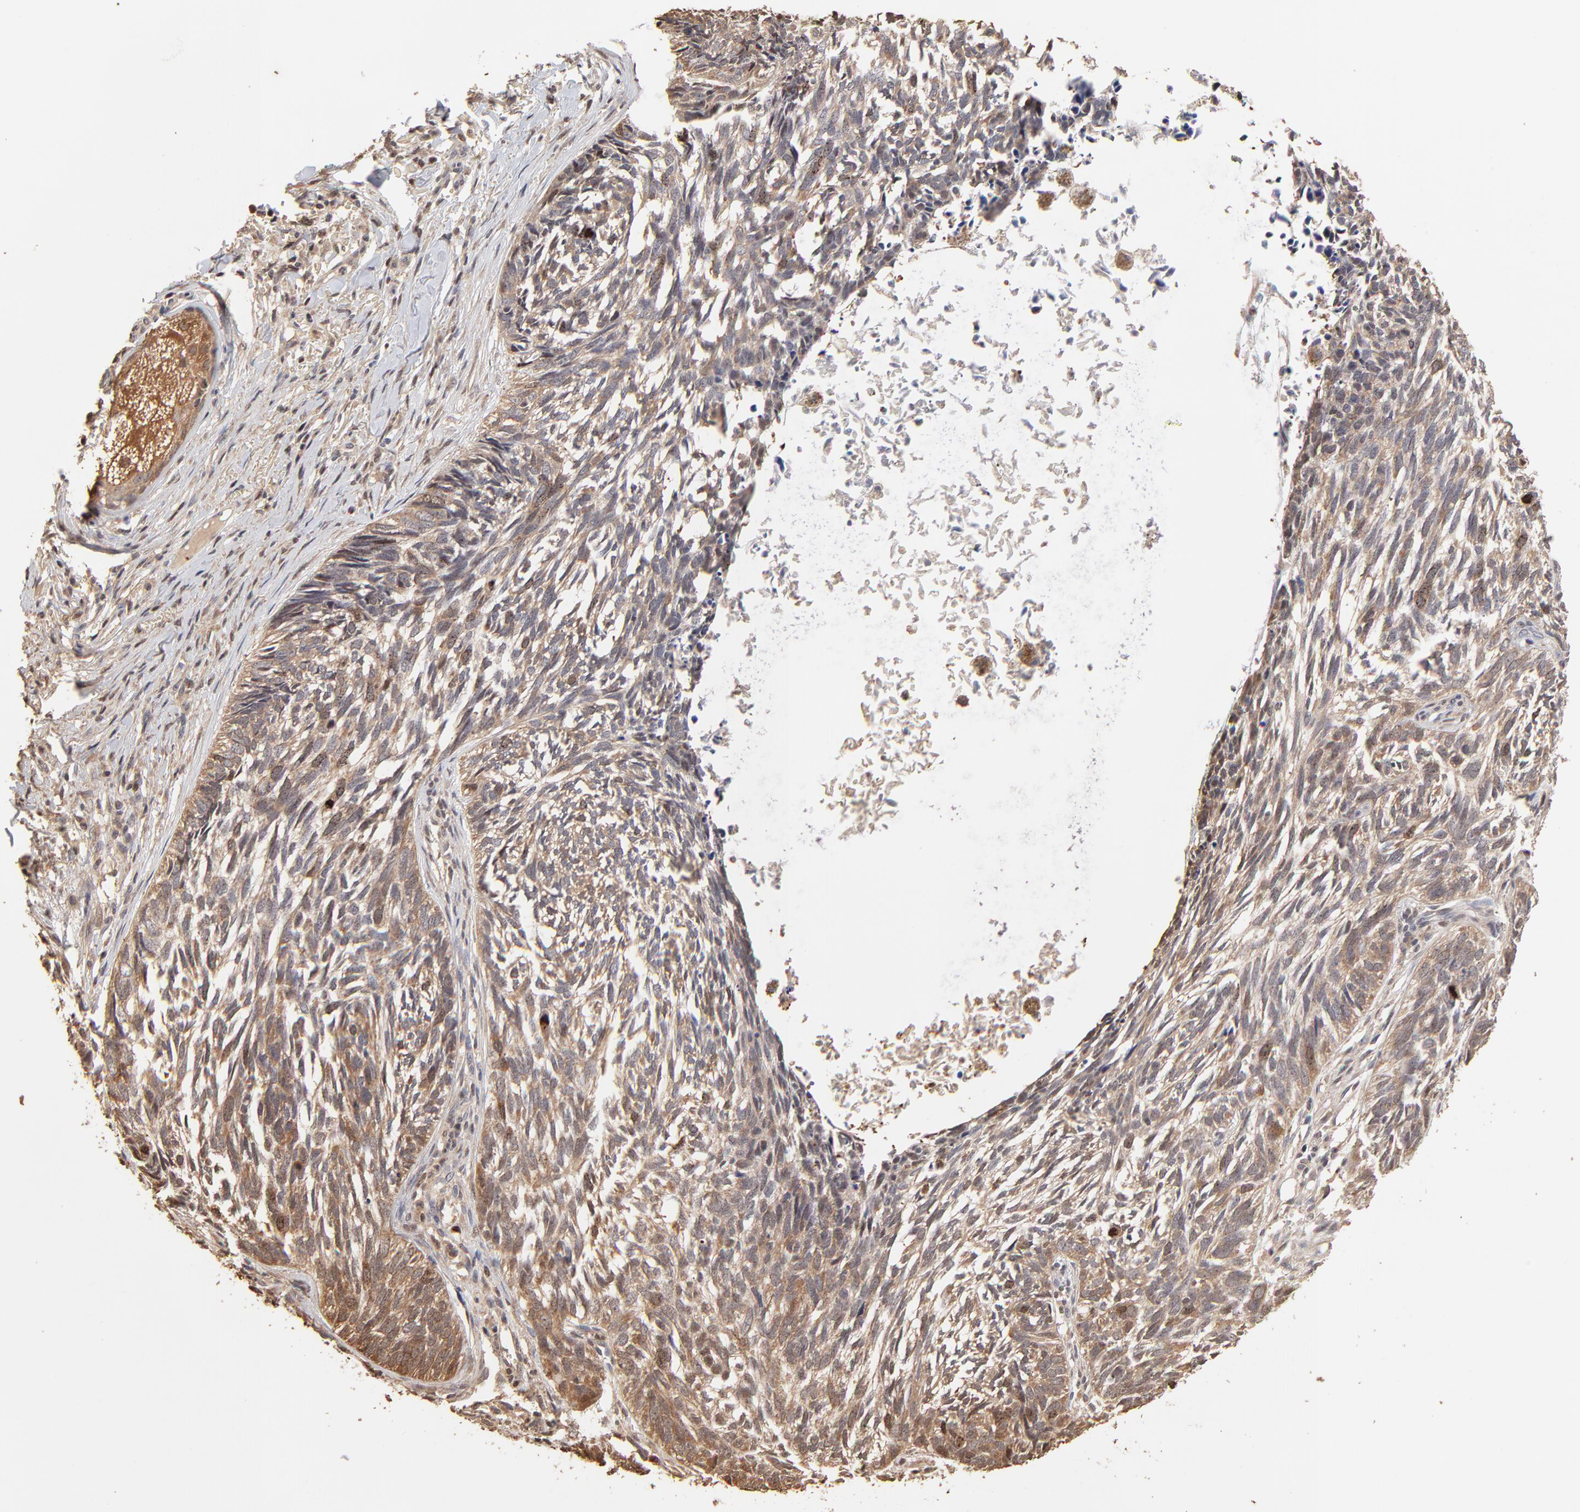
{"staining": {"intensity": "weak", "quantity": ">75%", "location": "cytoplasmic/membranous"}, "tissue": "skin cancer", "cell_type": "Tumor cells", "image_type": "cancer", "snomed": [{"axis": "morphology", "description": "Basal cell carcinoma"}, {"axis": "topography", "description": "Skin"}], "caption": "Immunohistochemistry staining of skin cancer, which shows low levels of weak cytoplasmic/membranous positivity in about >75% of tumor cells indicating weak cytoplasmic/membranous protein expression. The staining was performed using DAB (brown) for protein detection and nuclei were counterstained in hematoxylin (blue).", "gene": "BIRC5", "patient": {"sex": "male", "age": 63}}